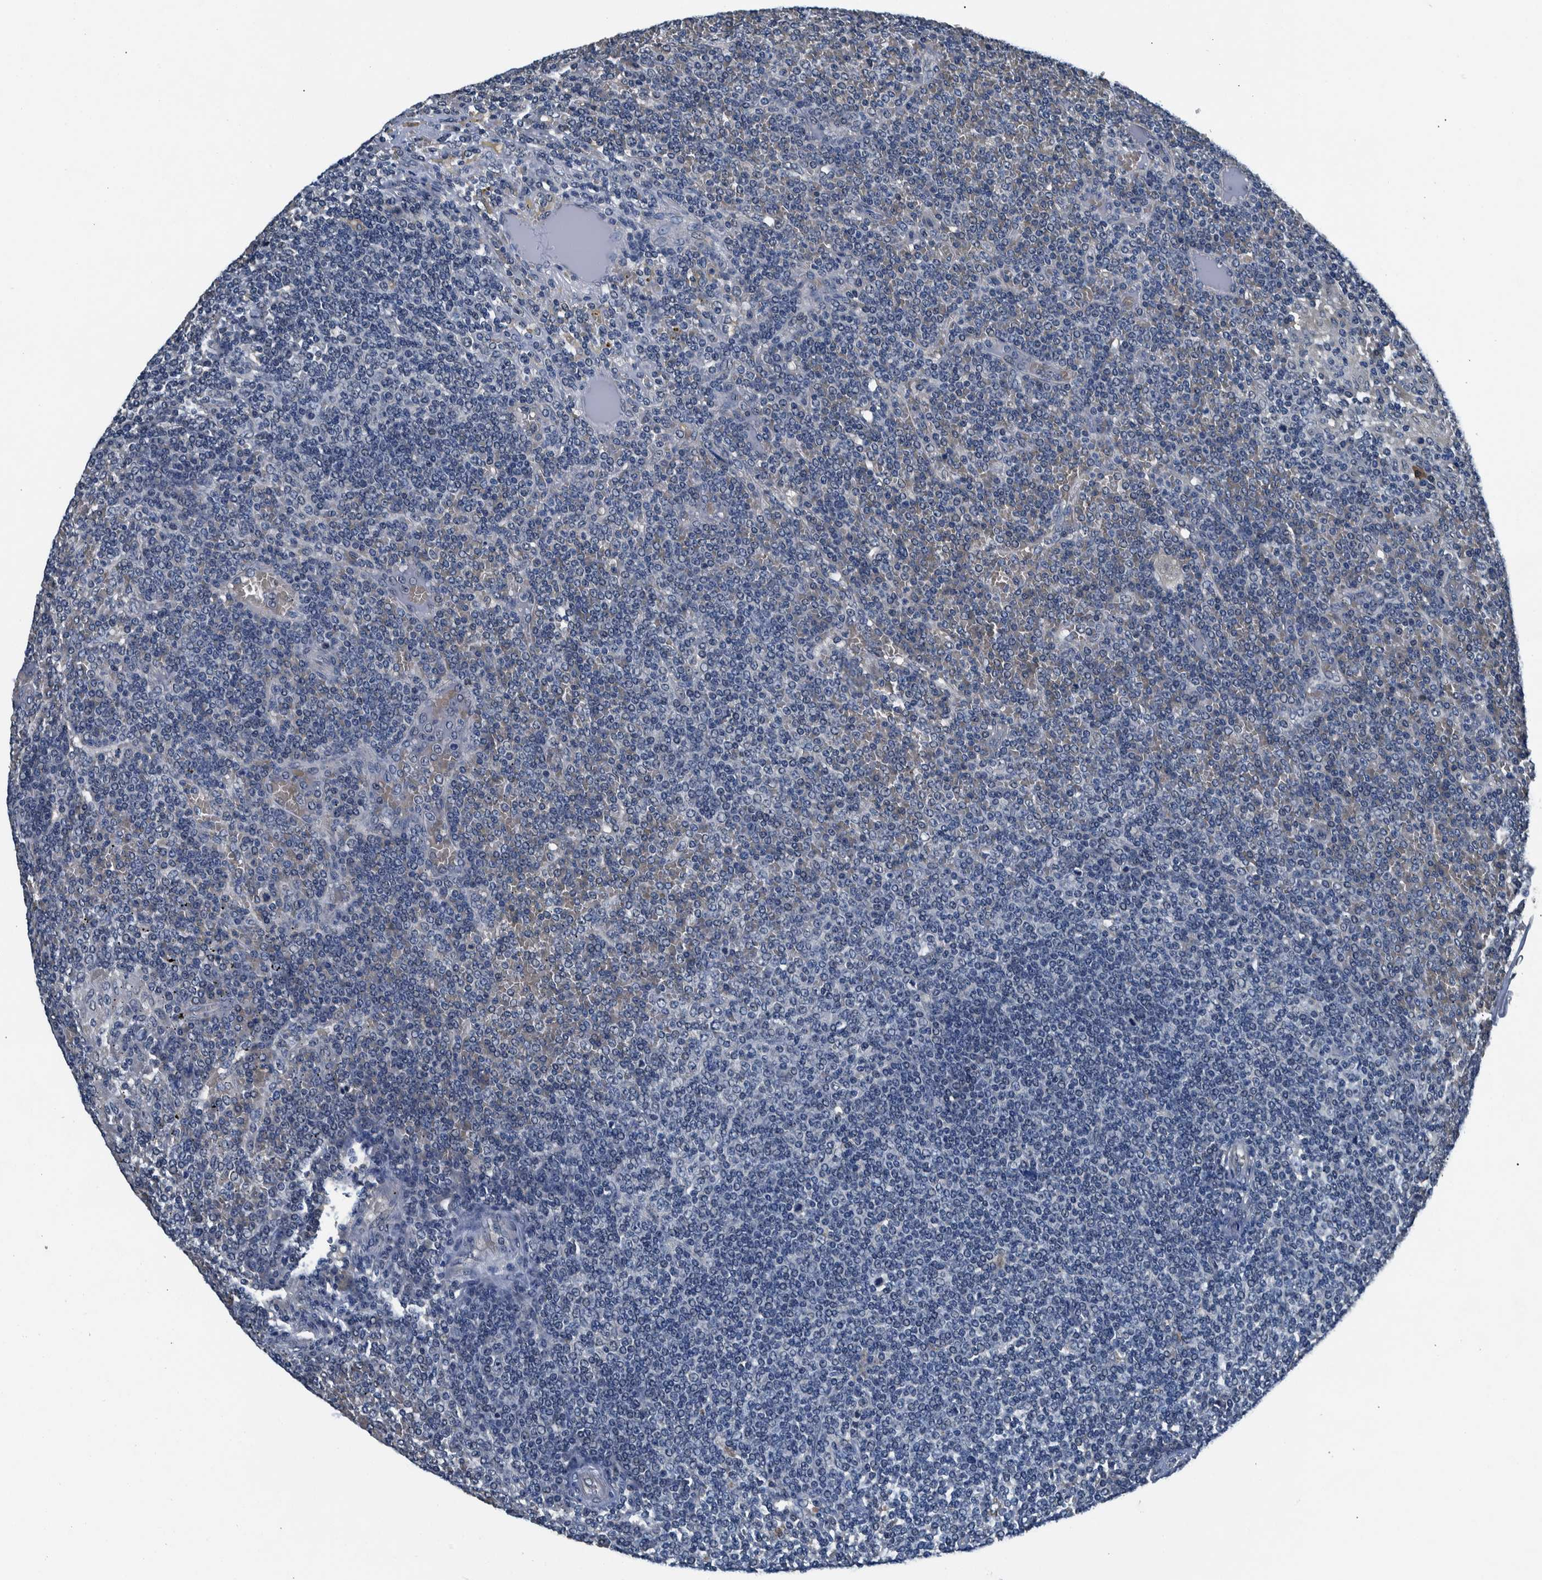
{"staining": {"intensity": "negative", "quantity": "none", "location": "none"}, "tissue": "lymphoma", "cell_type": "Tumor cells", "image_type": "cancer", "snomed": [{"axis": "morphology", "description": "Malignant lymphoma, non-Hodgkin's type, Low grade"}, {"axis": "topography", "description": "Spleen"}], "caption": "There is no significant staining in tumor cells of lymphoma.", "gene": "NIBAN2", "patient": {"sex": "female", "age": 19}}